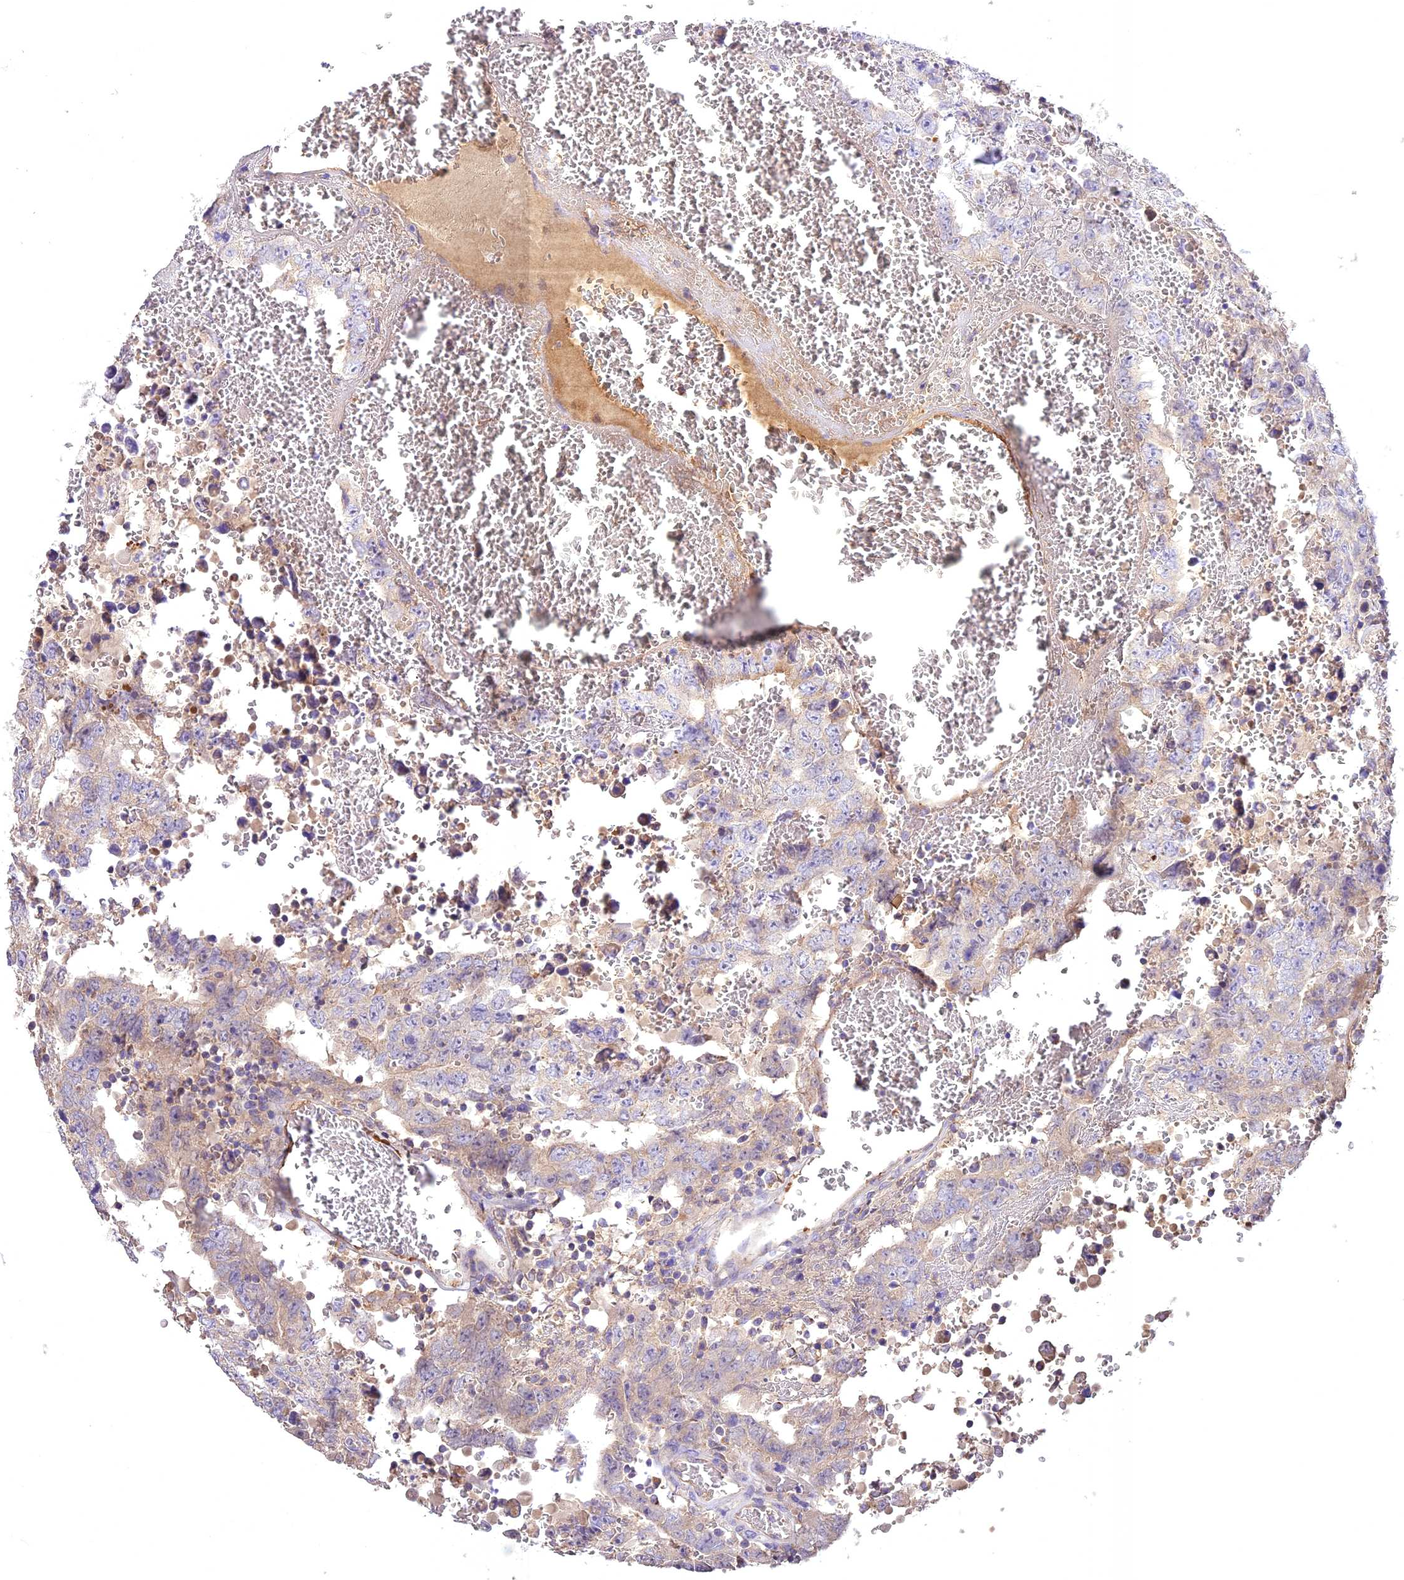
{"staining": {"intensity": "negative", "quantity": "none", "location": "none"}, "tissue": "testis cancer", "cell_type": "Tumor cells", "image_type": "cancer", "snomed": [{"axis": "morphology", "description": "Carcinoma, Embryonal, NOS"}, {"axis": "topography", "description": "Testis"}], "caption": "IHC micrograph of neoplastic tissue: human testis cancer stained with DAB (3,3'-diaminobenzidine) exhibits no significant protein staining in tumor cells.", "gene": "NUDT8", "patient": {"sex": "male", "age": 26}}